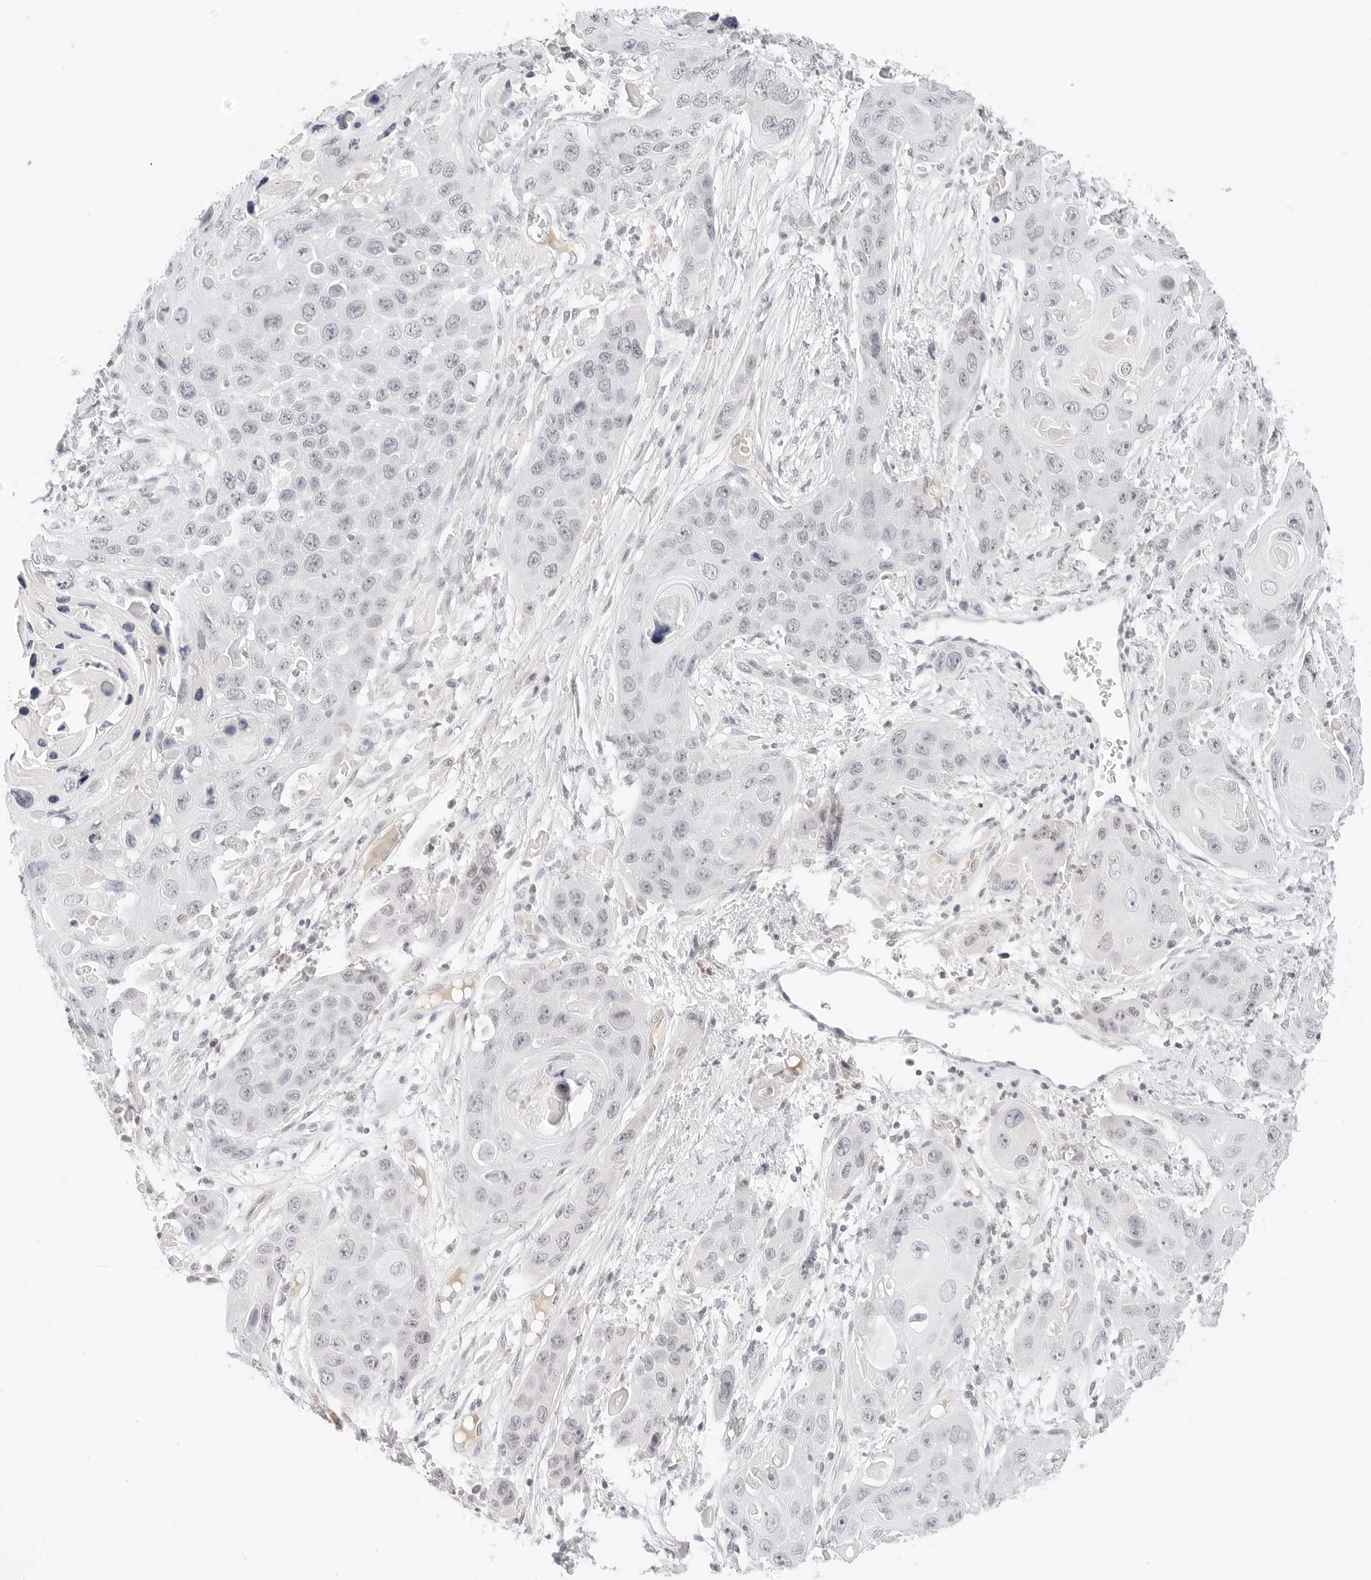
{"staining": {"intensity": "negative", "quantity": "none", "location": "none"}, "tissue": "skin cancer", "cell_type": "Tumor cells", "image_type": "cancer", "snomed": [{"axis": "morphology", "description": "Squamous cell carcinoma, NOS"}, {"axis": "topography", "description": "Skin"}], "caption": "Tumor cells are negative for brown protein staining in squamous cell carcinoma (skin).", "gene": "XKR4", "patient": {"sex": "male", "age": 55}}